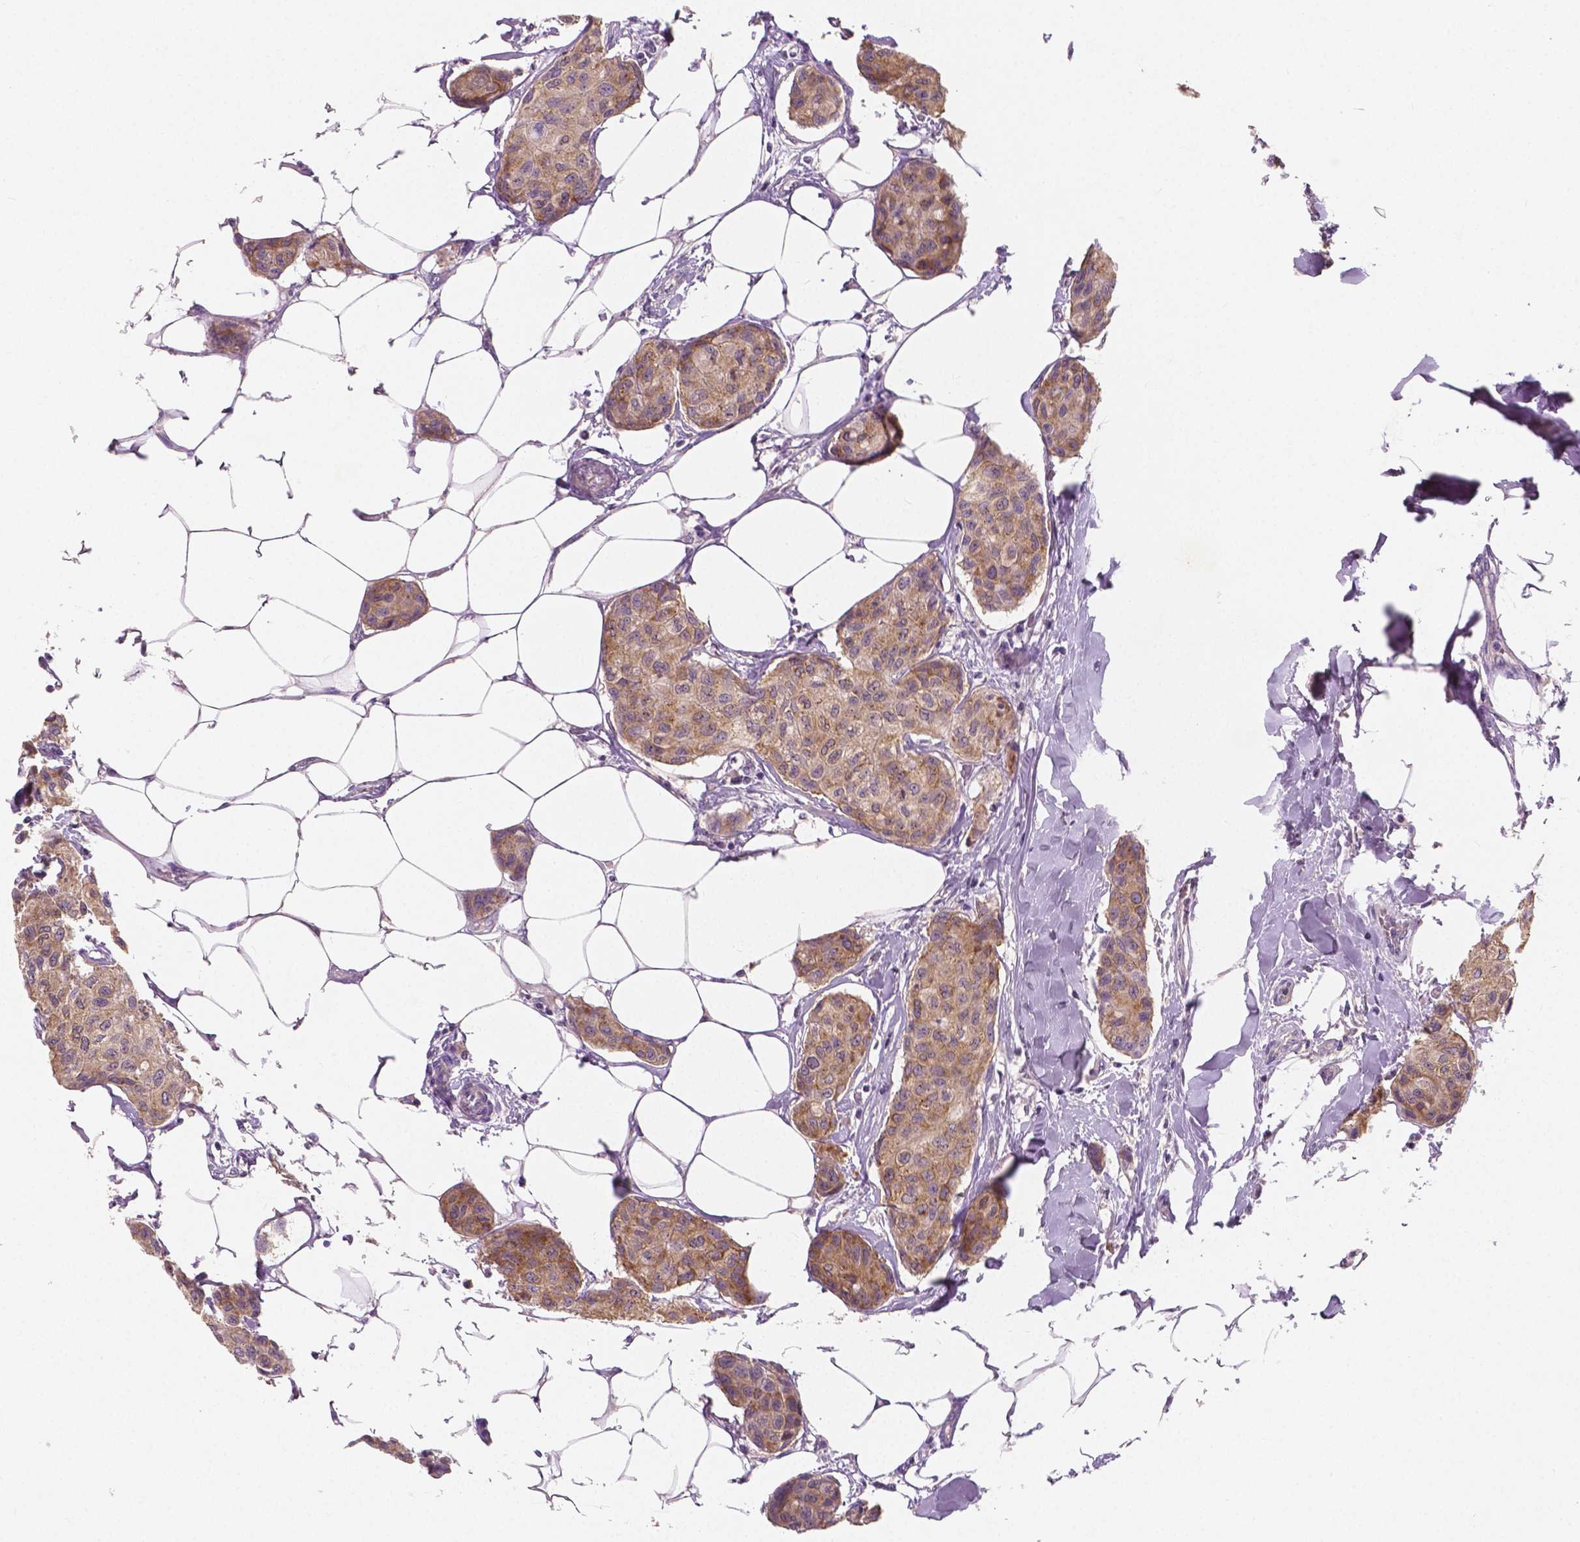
{"staining": {"intensity": "moderate", "quantity": ">75%", "location": "cytoplasmic/membranous"}, "tissue": "breast cancer", "cell_type": "Tumor cells", "image_type": "cancer", "snomed": [{"axis": "morphology", "description": "Duct carcinoma"}, {"axis": "topography", "description": "Breast"}], "caption": "IHC of invasive ductal carcinoma (breast) demonstrates medium levels of moderate cytoplasmic/membranous staining in approximately >75% of tumor cells.", "gene": "LSM14B", "patient": {"sex": "female", "age": 80}}